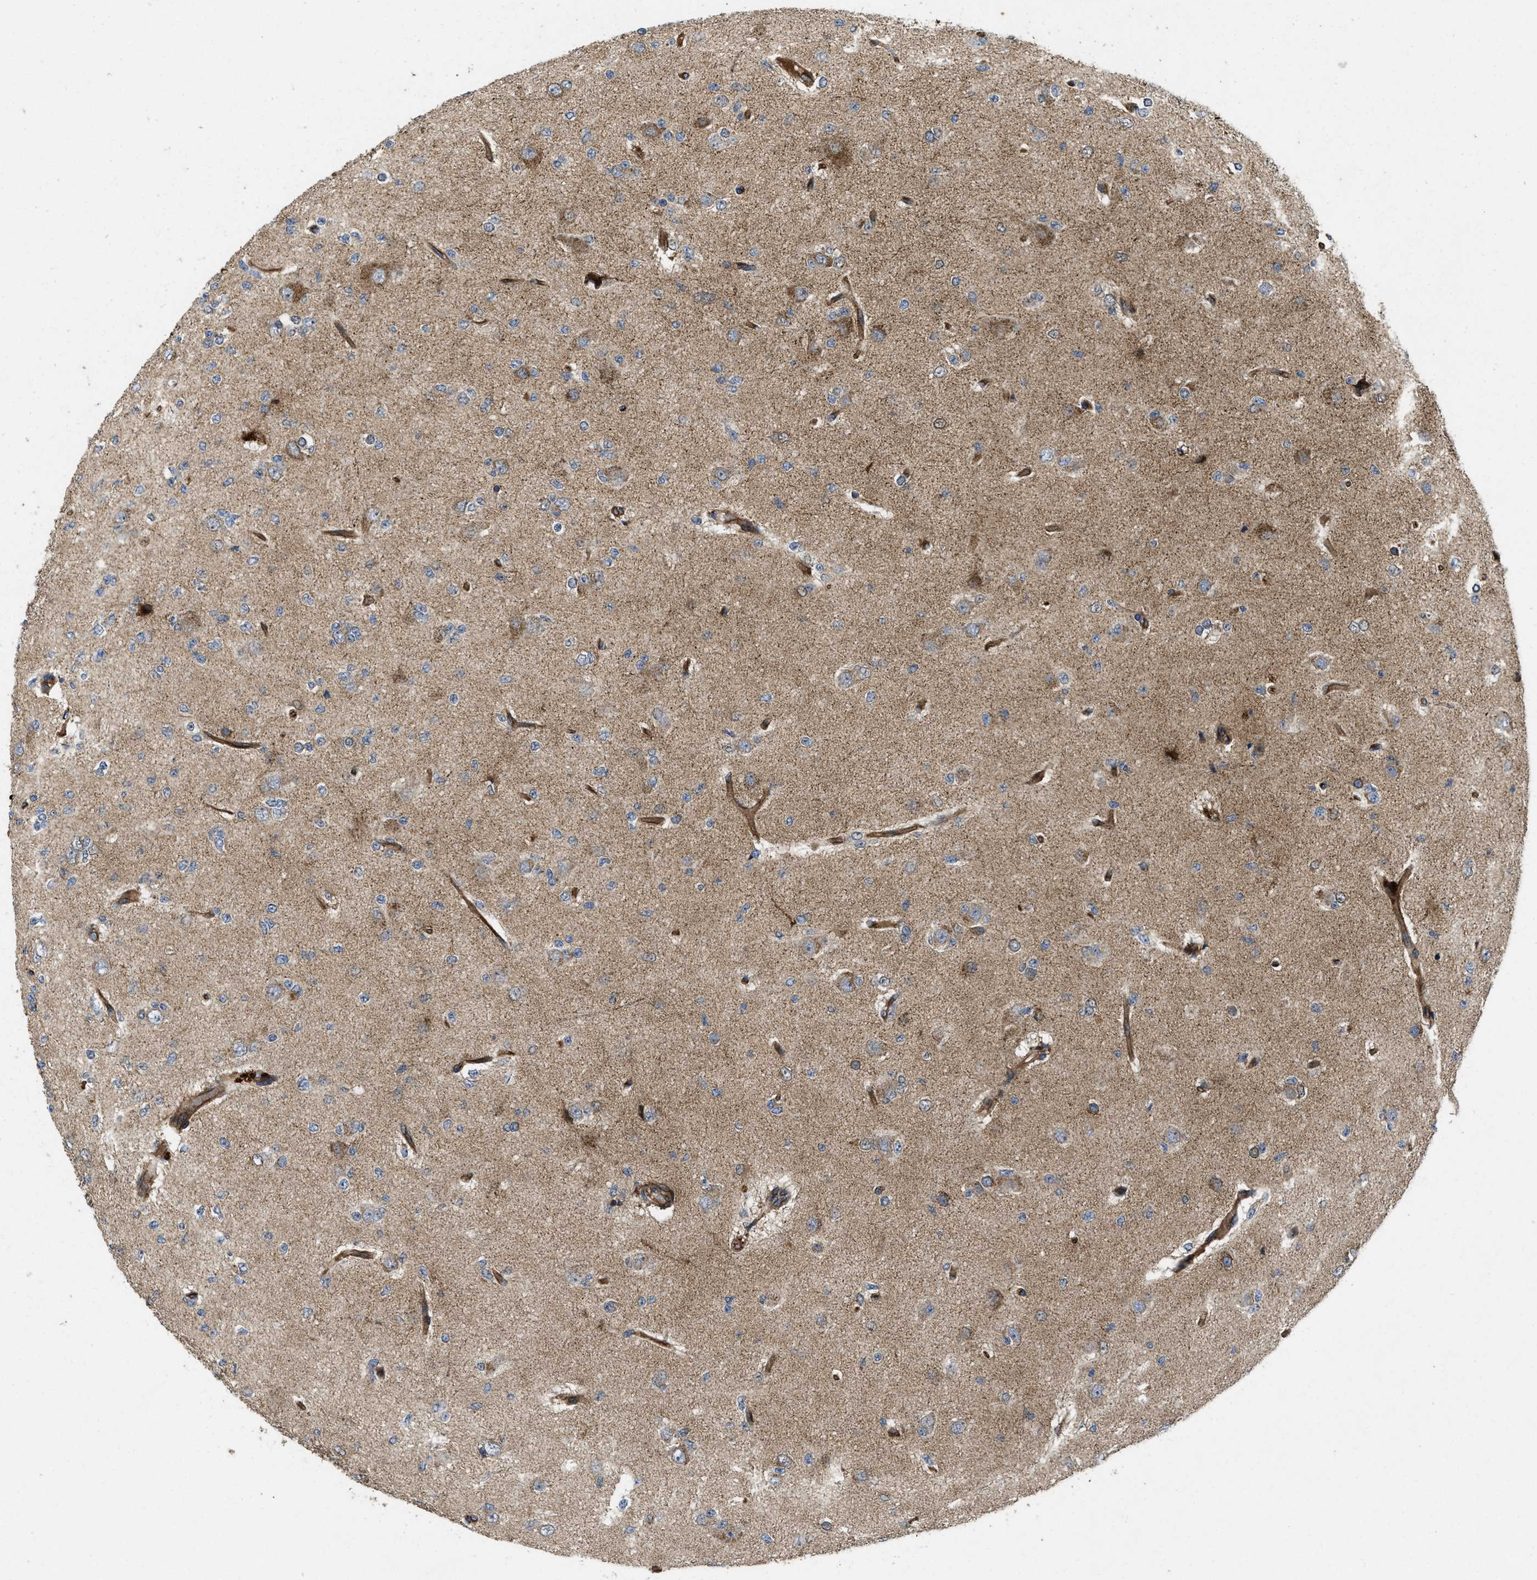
{"staining": {"intensity": "moderate", "quantity": "<25%", "location": "cytoplasmic/membranous"}, "tissue": "glioma", "cell_type": "Tumor cells", "image_type": "cancer", "snomed": [{"axis": "morphology", "description": "Glioma, malignant, Low grade"}, {"axis": "topography", "description": "Brain"}], "caption": "Moderate cytoplasmic/membranous staining for a protein is appreciated in about <25% of tumor cells of malignant low-grade glioma using IHC.", "gene": "HSPA12B", "patient": {"sex": "male", "age": 38}}